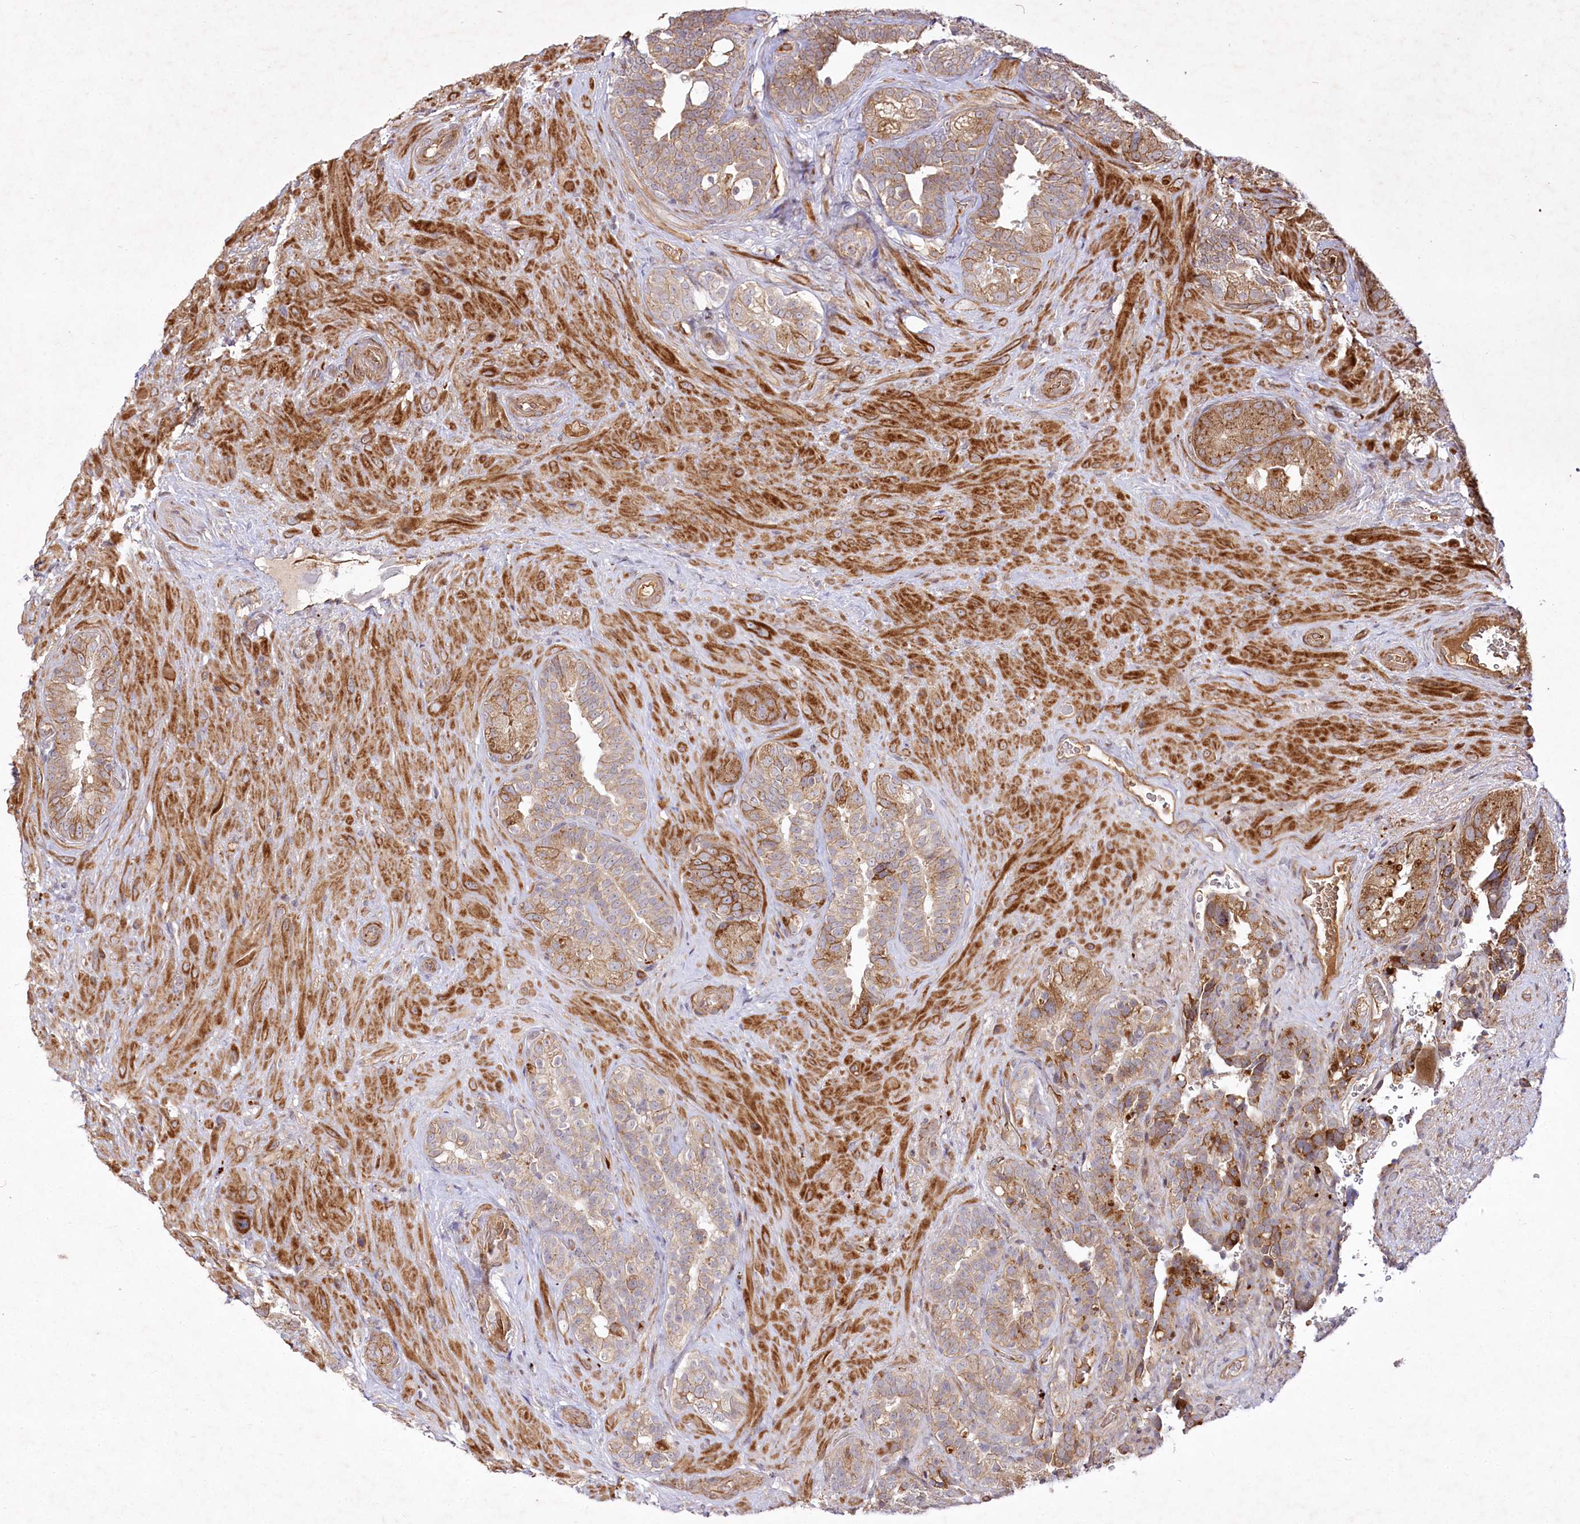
{"staining": {"intensity": "moderate", "quantity": ">75%", "location": "cytoplasmic/membranous"}, "tissue": "seminal vesicle", "cell_type": "Glandular cells", "image_type": "normal", "snomed": [{"axis": "morphology", "description": "Normal tissue, NOS"}, {"axis": "topography", "description": "Seminal veicle"}, {"axis": "topography", "description": "Peripheral nerve tissue"}], "caption": "An IHC micrograph of normal tissue is shown. Protein staining in brown labels moderate cytoplasmic/membranous positivity in seminal vesicle within glandular cells.", "gene": "PSTK", "patient": {"sex": "male", "age": 67}}